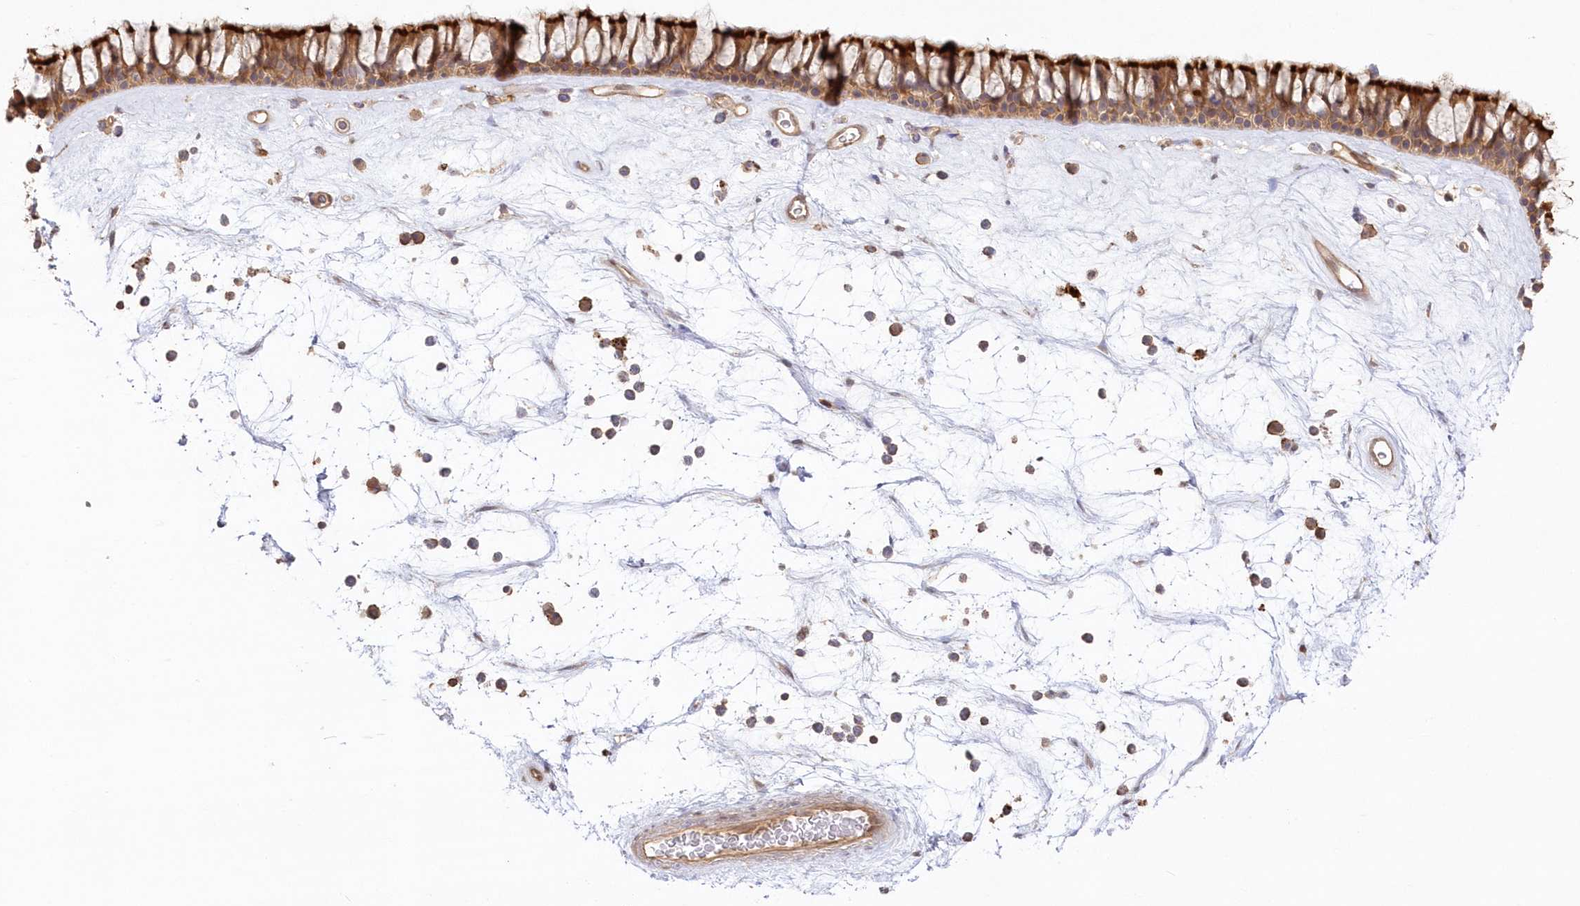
{"staining": {"intensity": "strong", "quantity": ">75%", "location": "cytoplasmic/membranous"}, "tissue": "nasopharynx", "cell_type": "Respiratory epithelial cells", "image_type": "normal", "snomed": [{"axis": "morphology", "description": "Normal tissue, NOS"}, {"axis": "topography", "description": "Nasopharynx"}], "caption": "Immunohistochemistry histopathology image of benign nasopharynx: human nasopharynx stained using immunohistochemistry (IHC) shows high levels of strong protein expression localized specifically in the cytoplasmic/membranous of respiratory epithelial cells, appearing as a cytoplasmic/membranous brown color.", "gene": "GBE1", "patient": {"sex": "male", "age": 64}}